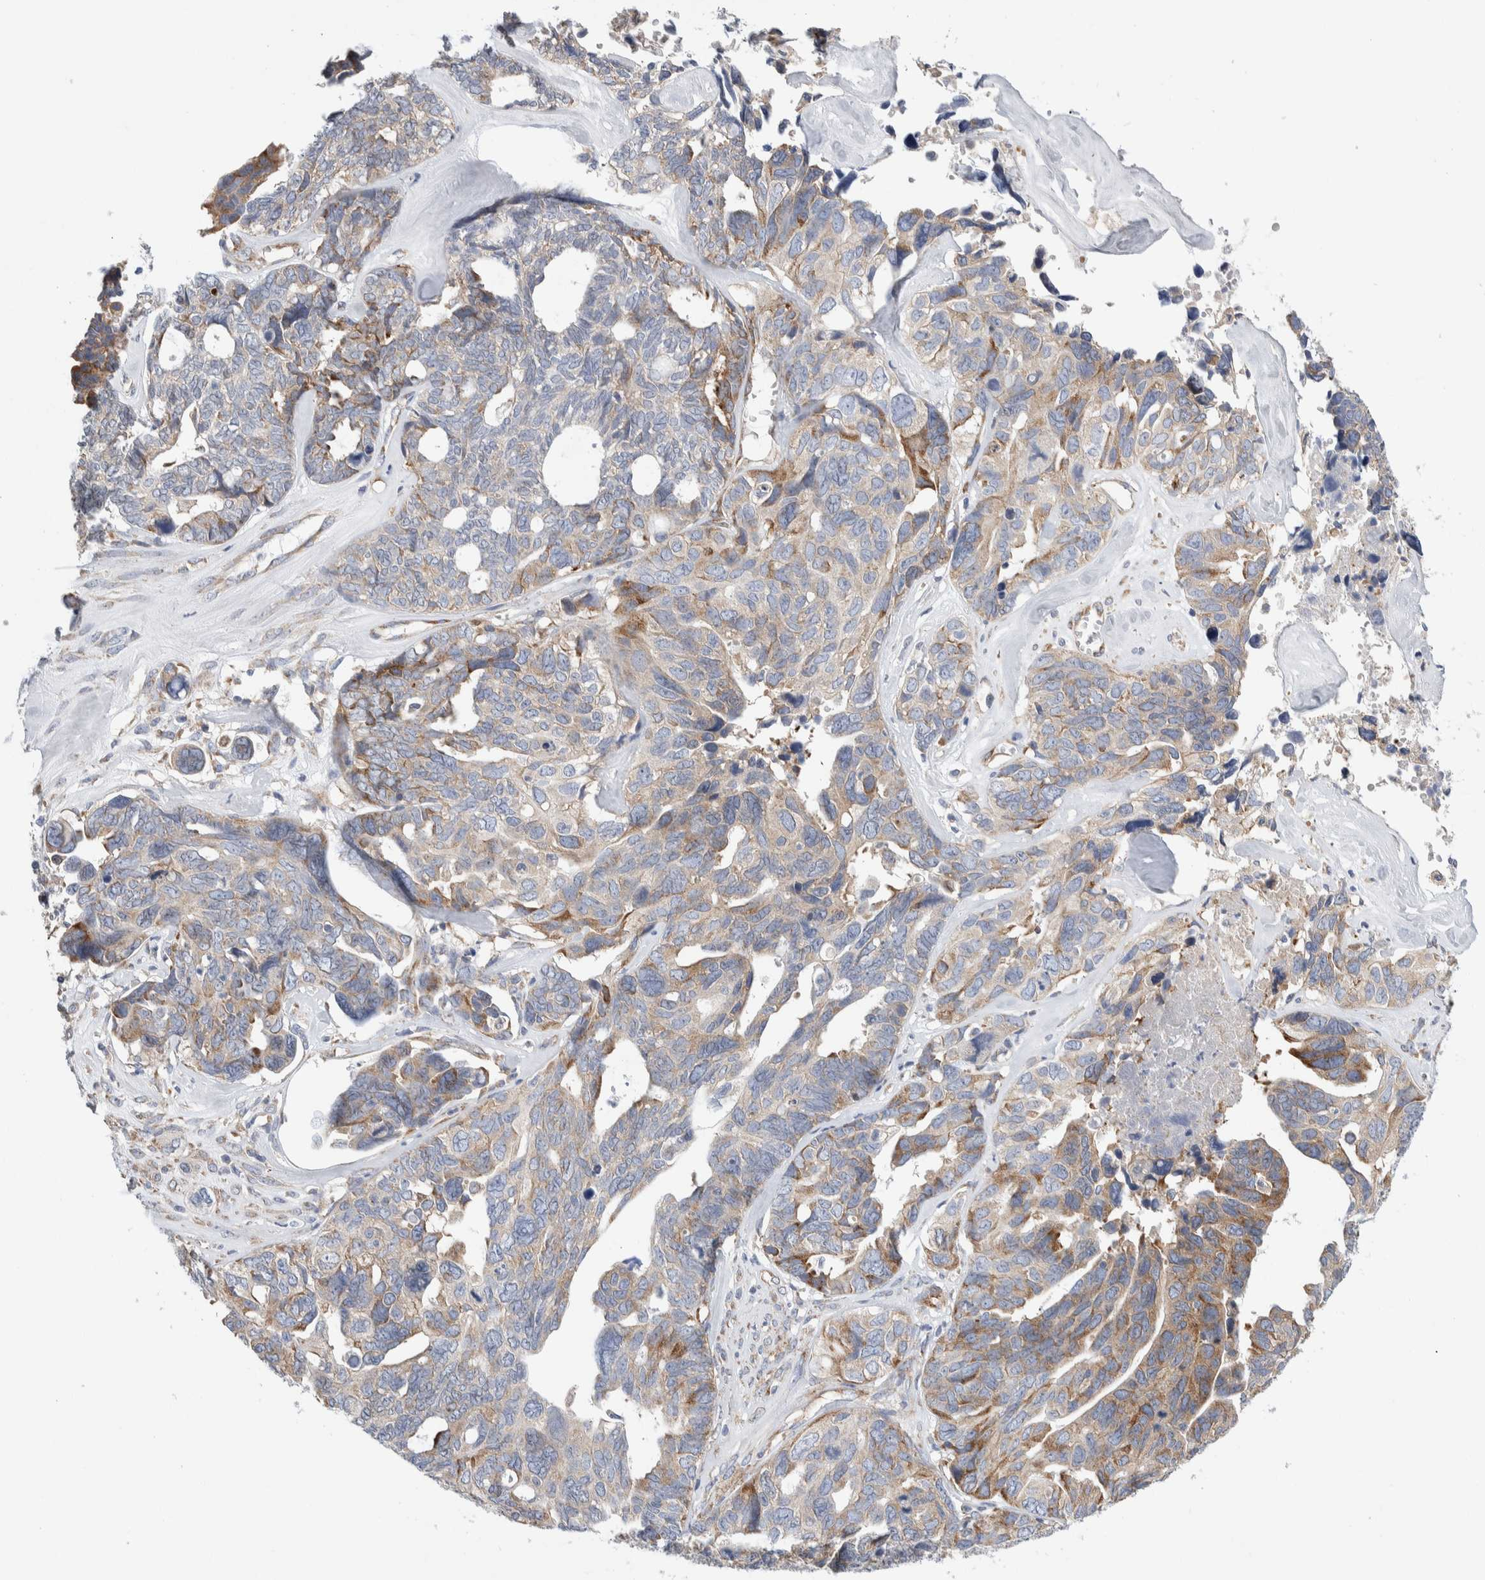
{"staining": {"intensity": "moderate", "quantity": "25%-75%", "location": "cytoplasmic/membranous"}, "tissue": "ovarian cancer", "cell_type": "Tumor cells", "image_type": "cancer", "snomed": [{"axis": "morphology", "description": "Cystadenocarcinoma, serous, NOS"}, {"axis": "topography", "description": "Ovary"}], "caption": "Ovarian cancer (serous cystadenocarcinoma) stained with IHC demonstrates moderate cytoplasmic/membranous expression in approximately 25%-75% of tumor cells. Nuclei are stained in blue.", "gene": "RACK1", "patient": {"sex": "female", "age": 79}}